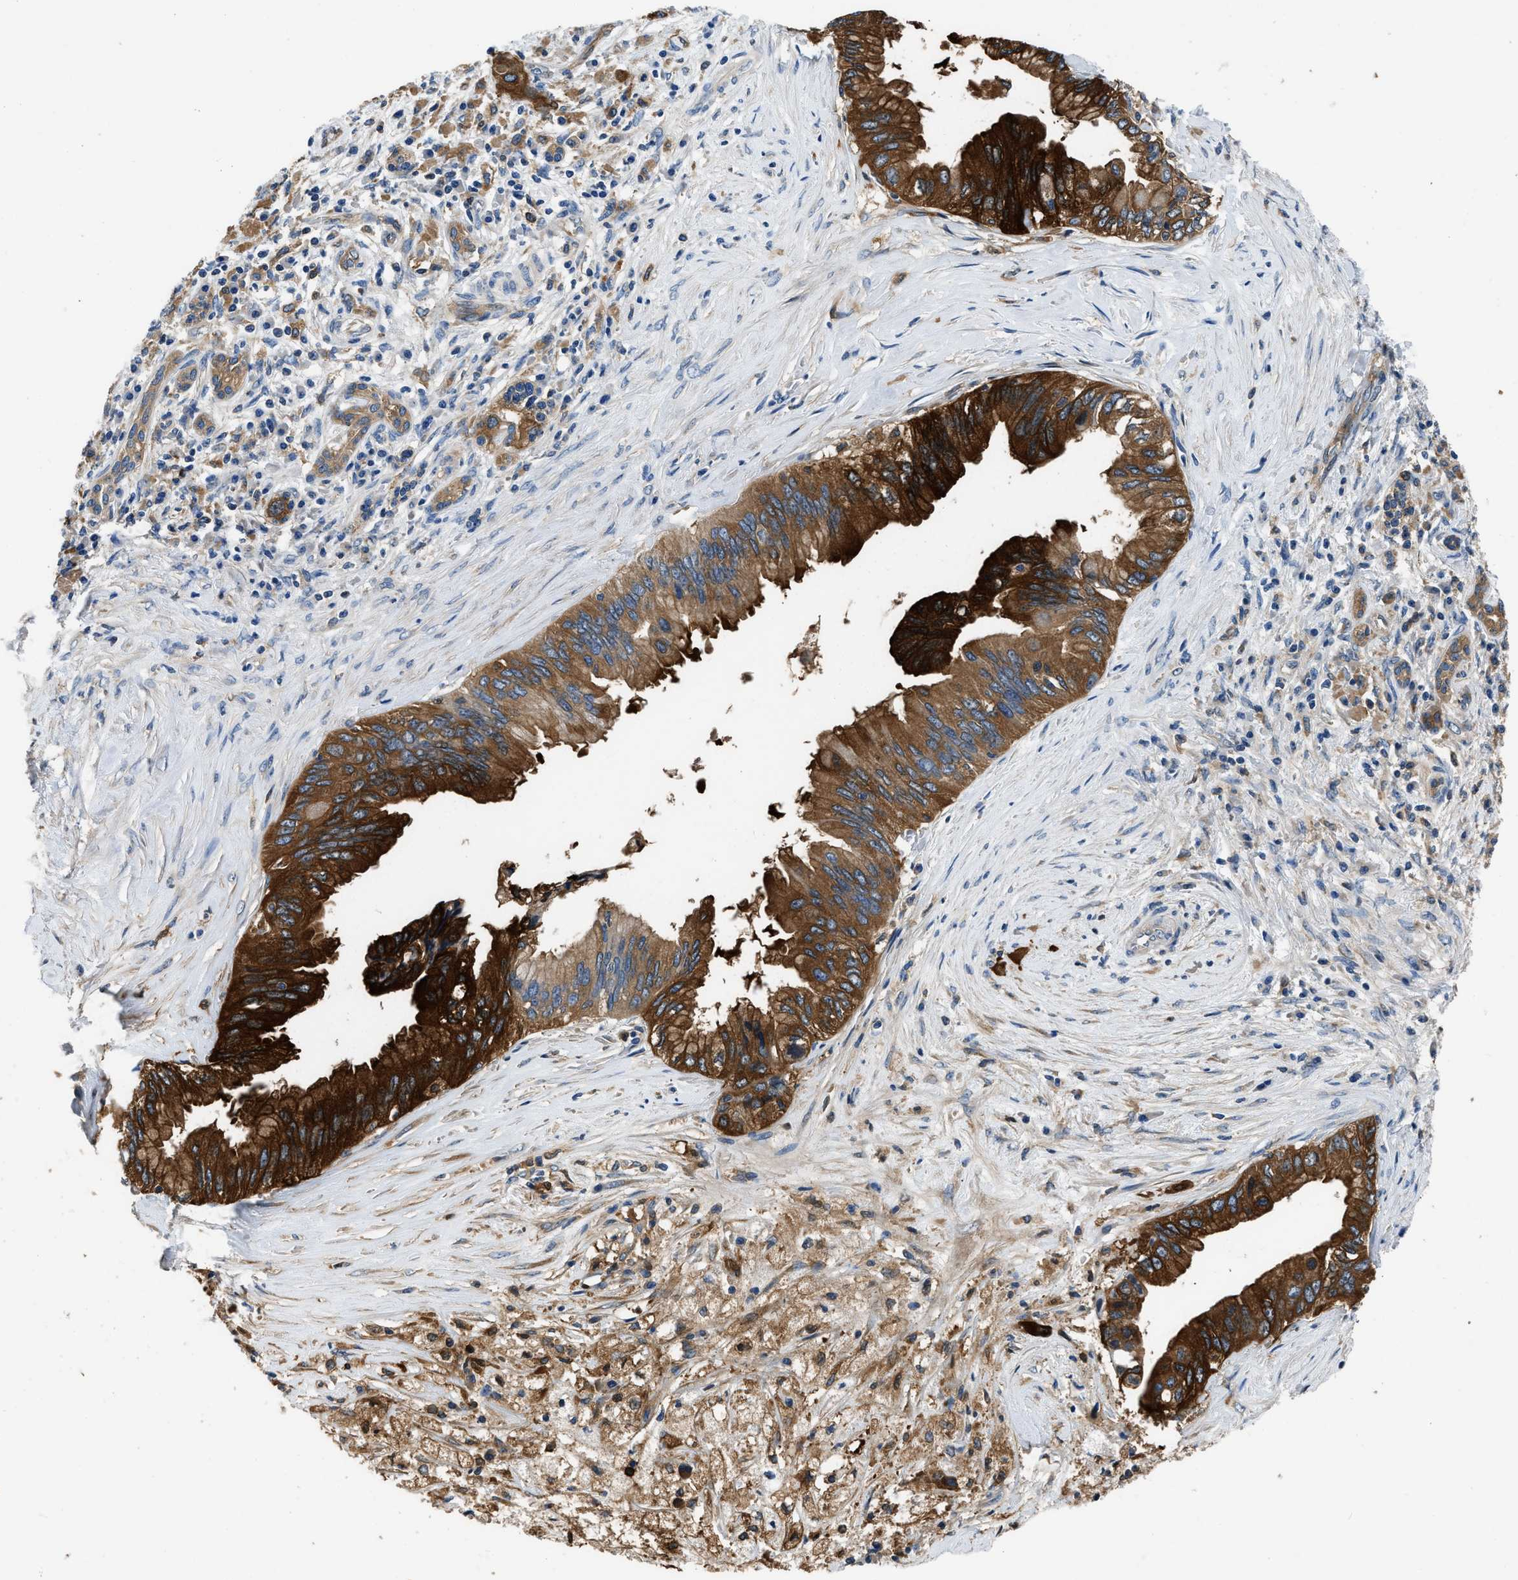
{"staining": {"intensity": "strong", "quantity": ">75%", "location": "cytoplasmic/membranous"}, "tissue": "pancreatic cancer", "cell_type": "Tumor cells", "image_type": "cancer", "snomed": [{"axis": "morphology", "description": "Adenocarcinoma, NOS"}, {"axis": "topography", "description": "Pancreas"}], "caption": "The histopathology image shows immunohistochemical staining of pancreatic cancer. There is strong cytoplasmic/membranous positivity is seen in approximately >75% of tumor cells.", "gene": "PKM", "patient": {"sex": "female", "age": 73}}